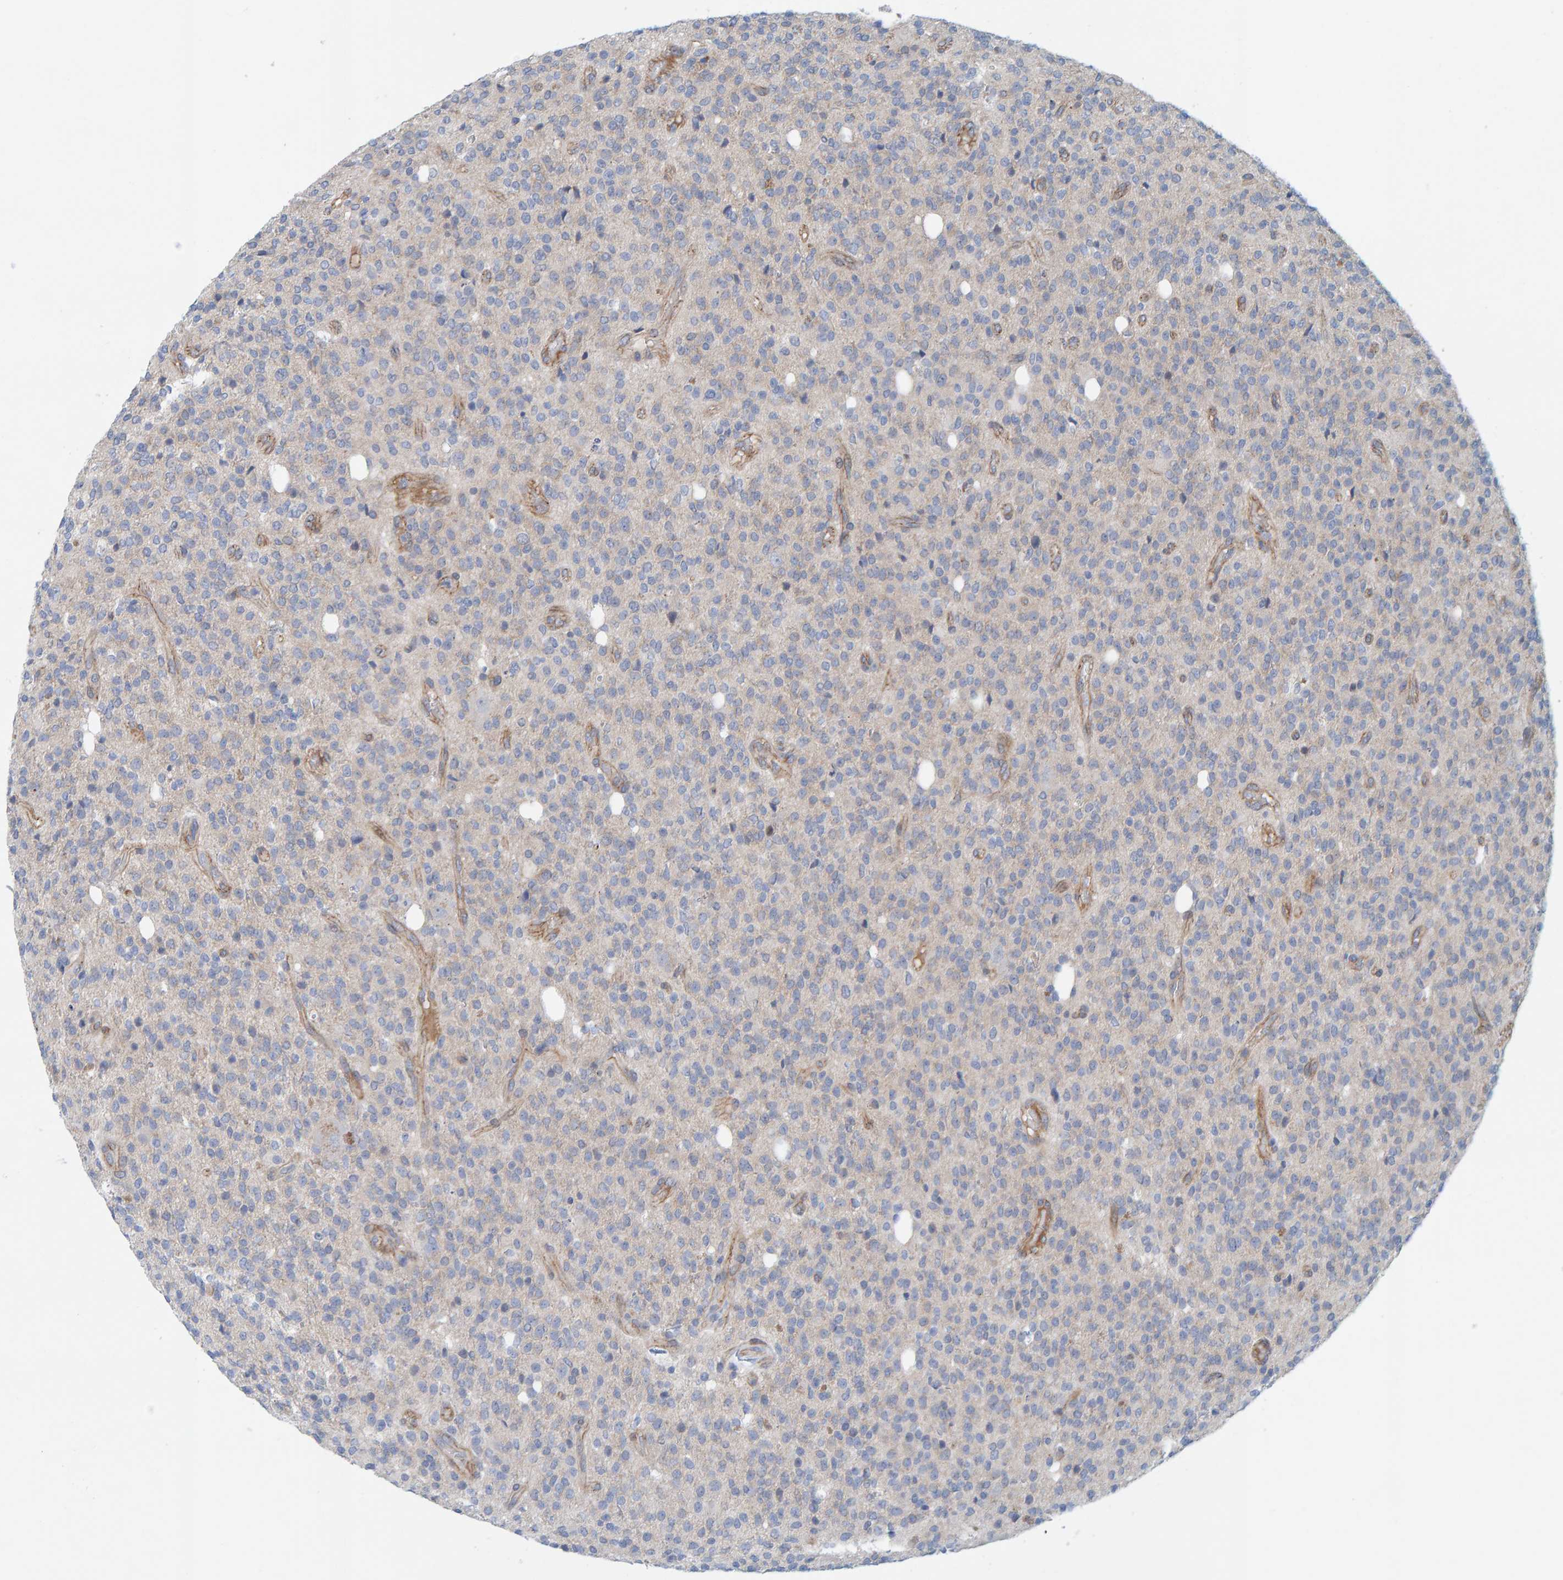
{"staining": {"intensity": "negative", "quantity": "none", "location": "none"}, "tissue": "glioma", "cell_type": "Tumor cells", "image_type": "cancer", "snomed": [{"axis": "morphology", "description": "Glioma, malignant, High grade"}, {"axis": "topography", "description": "Brain"}], "caption": "IHC histopathology image of neoplastic tissue: human glioma stained with DAB demonstrates no significant protein positivity in tumor cells. Nuclei are stained in blue.", "gene": "KRBA2", "patient": {"sex": "male", "age": 34}}